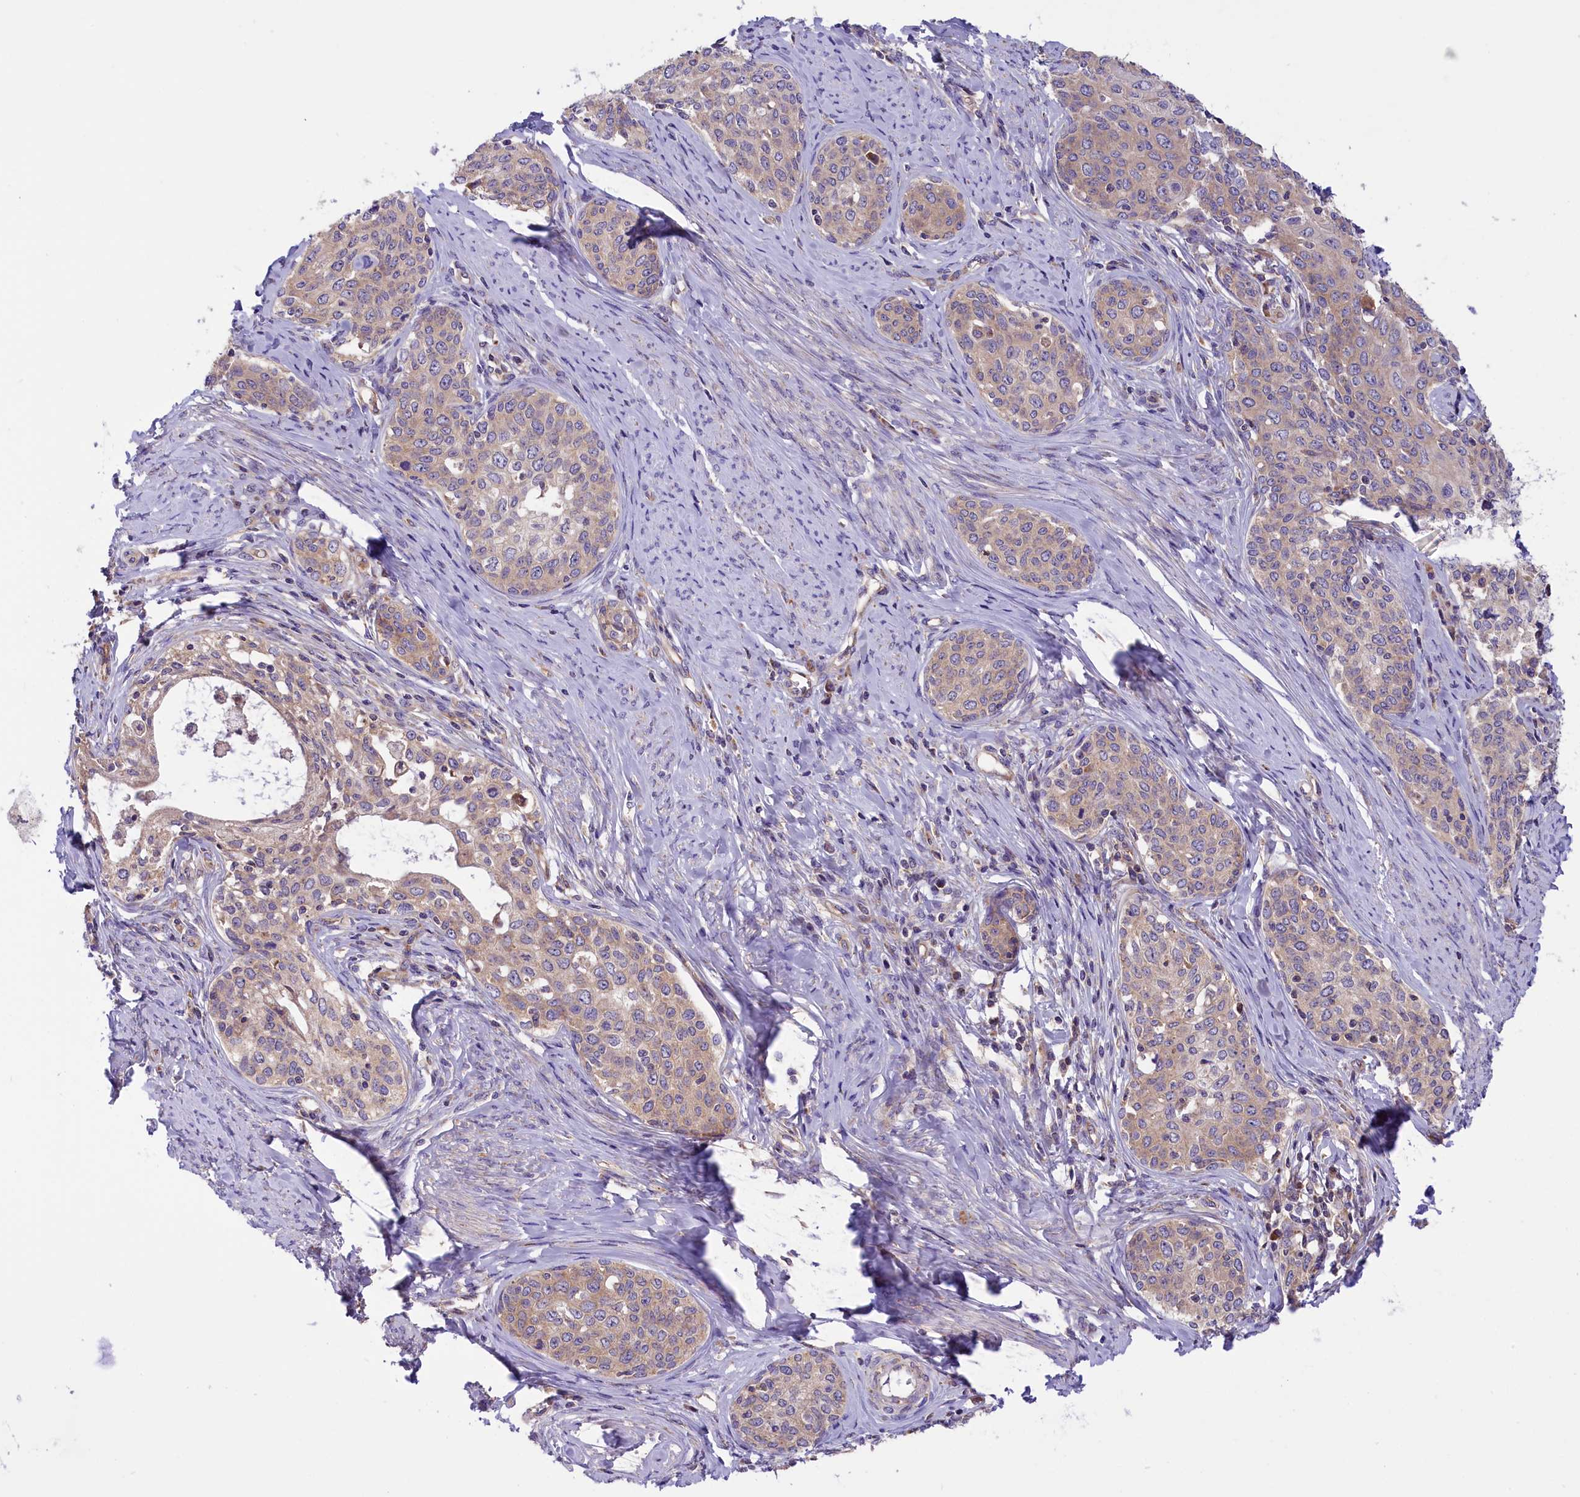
{"staining": {"intensity": "weak", "quantity": "<25%", "location": "cytoplasmic/membranous"}, "tissue": "cervical cancer", "cell_type": "Tumor cells", "image_type": "cancer", "snomed": [{"axis": "morphology", "description": "Squamous cell carcinoma, NOS"}, {"axis": "morphology", "description": "Adenocarcinoma, NOS"}, {"axis": "topography", "description": "Cervix"}], "caption": "A photomicrograph of human cervical adenocarcinoma is negative for staining in tumor cells. (Brightfield microscopy of DAB (3,3'-diaminobenzidine) IHC at high magnification).", "gene": "DNAJB9", "patient": {"sex": "female", "age": 52}}